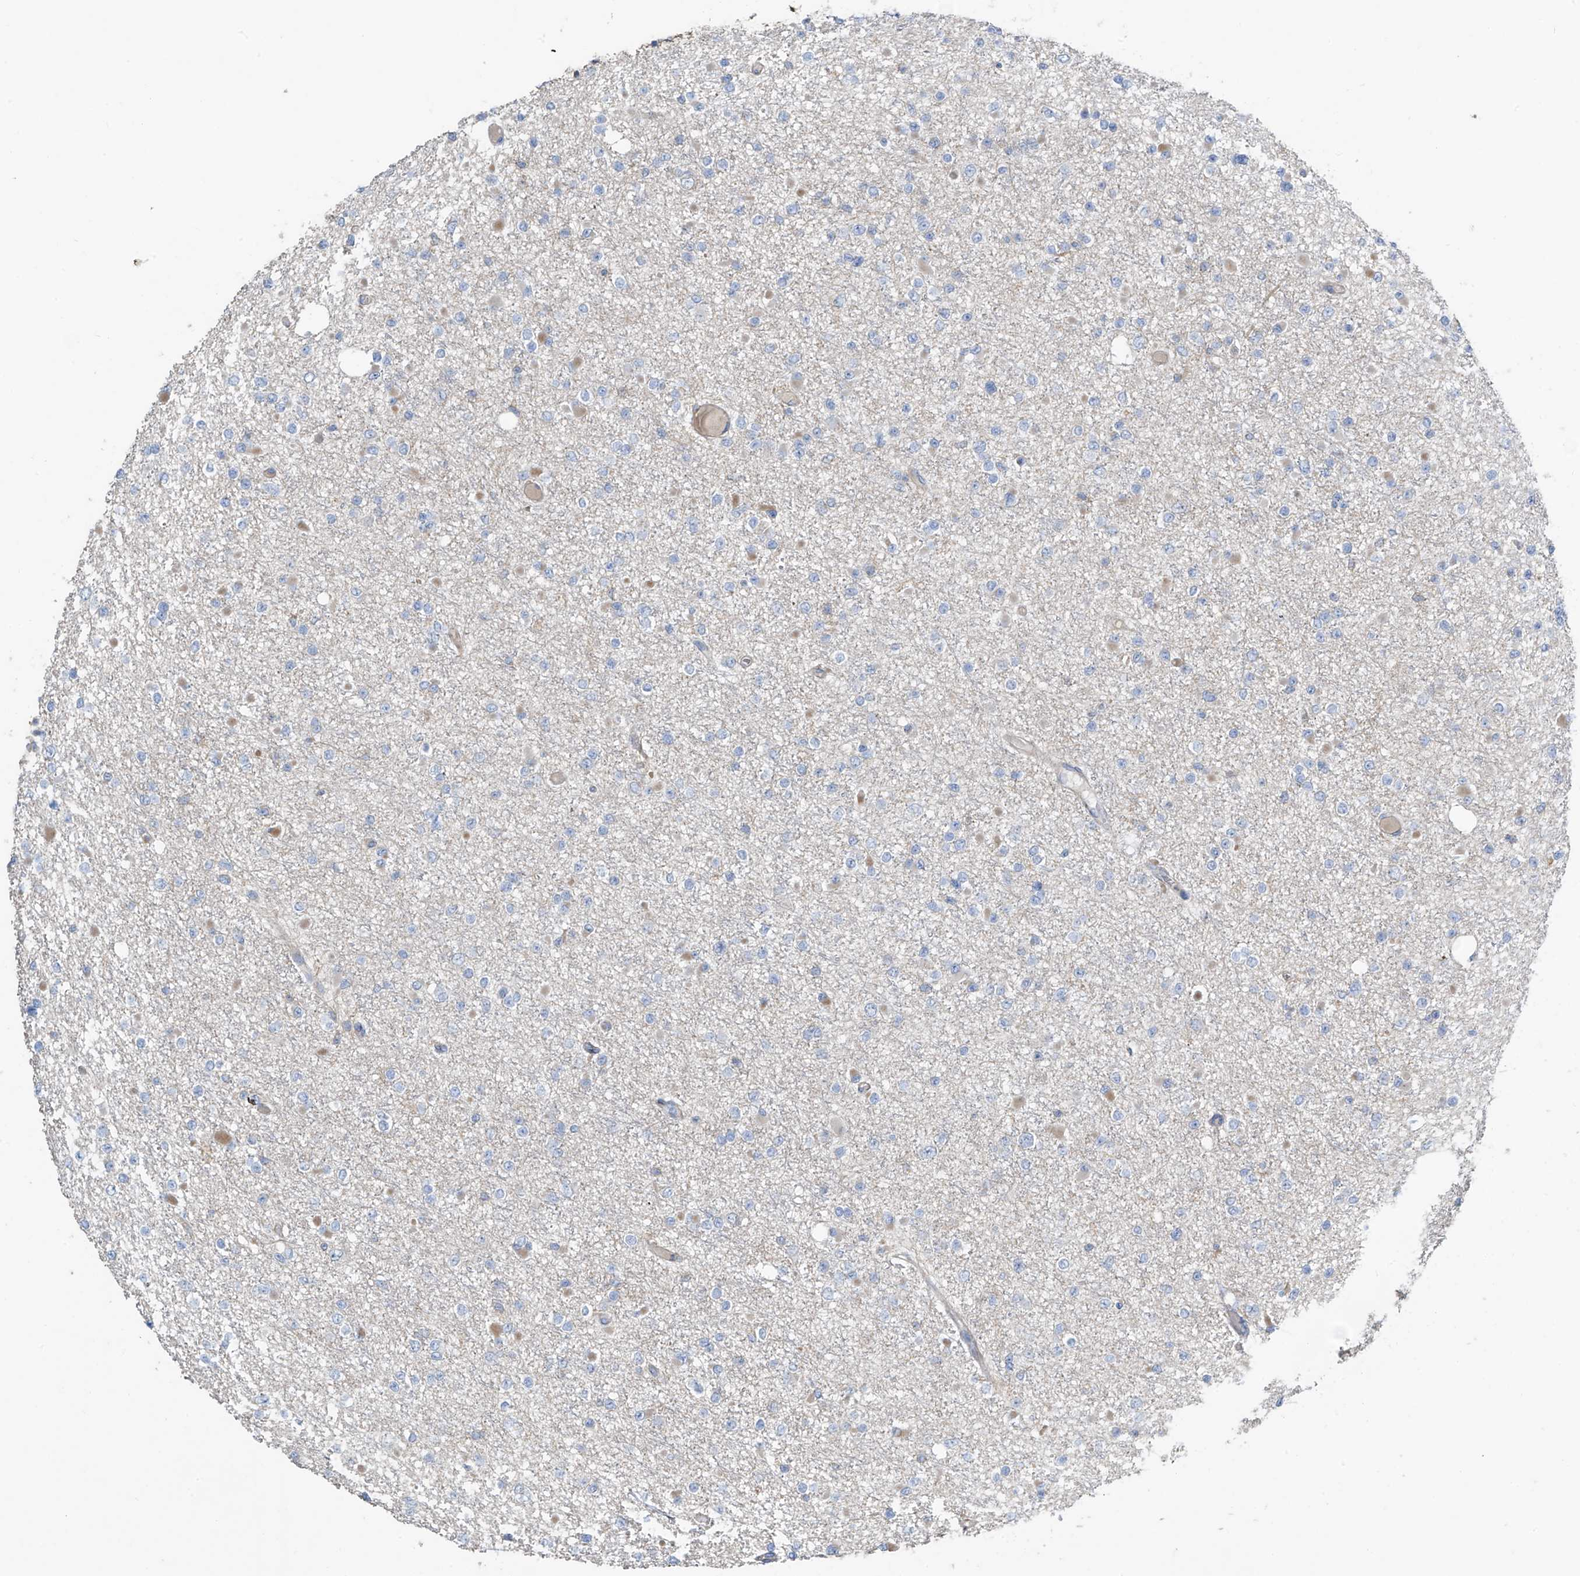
{"staining": {"intensity": "negative", "quantity": "none", "location": "none"}, "tissue": "glioma", "cell_type": "Tumor cells", "image_type": "cancer", "snomed": [{"axis": "morphology", "description": "Glioma, malignant, Low grade"}, {"axis": "topography", "description": "Brain"}], "caption": "This is a photomicrograph of immunohistochemistry (IHC) staining of malignant low-grade glioma, which shows no positivity in tumor cells.", "gene": "SLC1A5", "patient": {"sex": "female", "age": 22}}